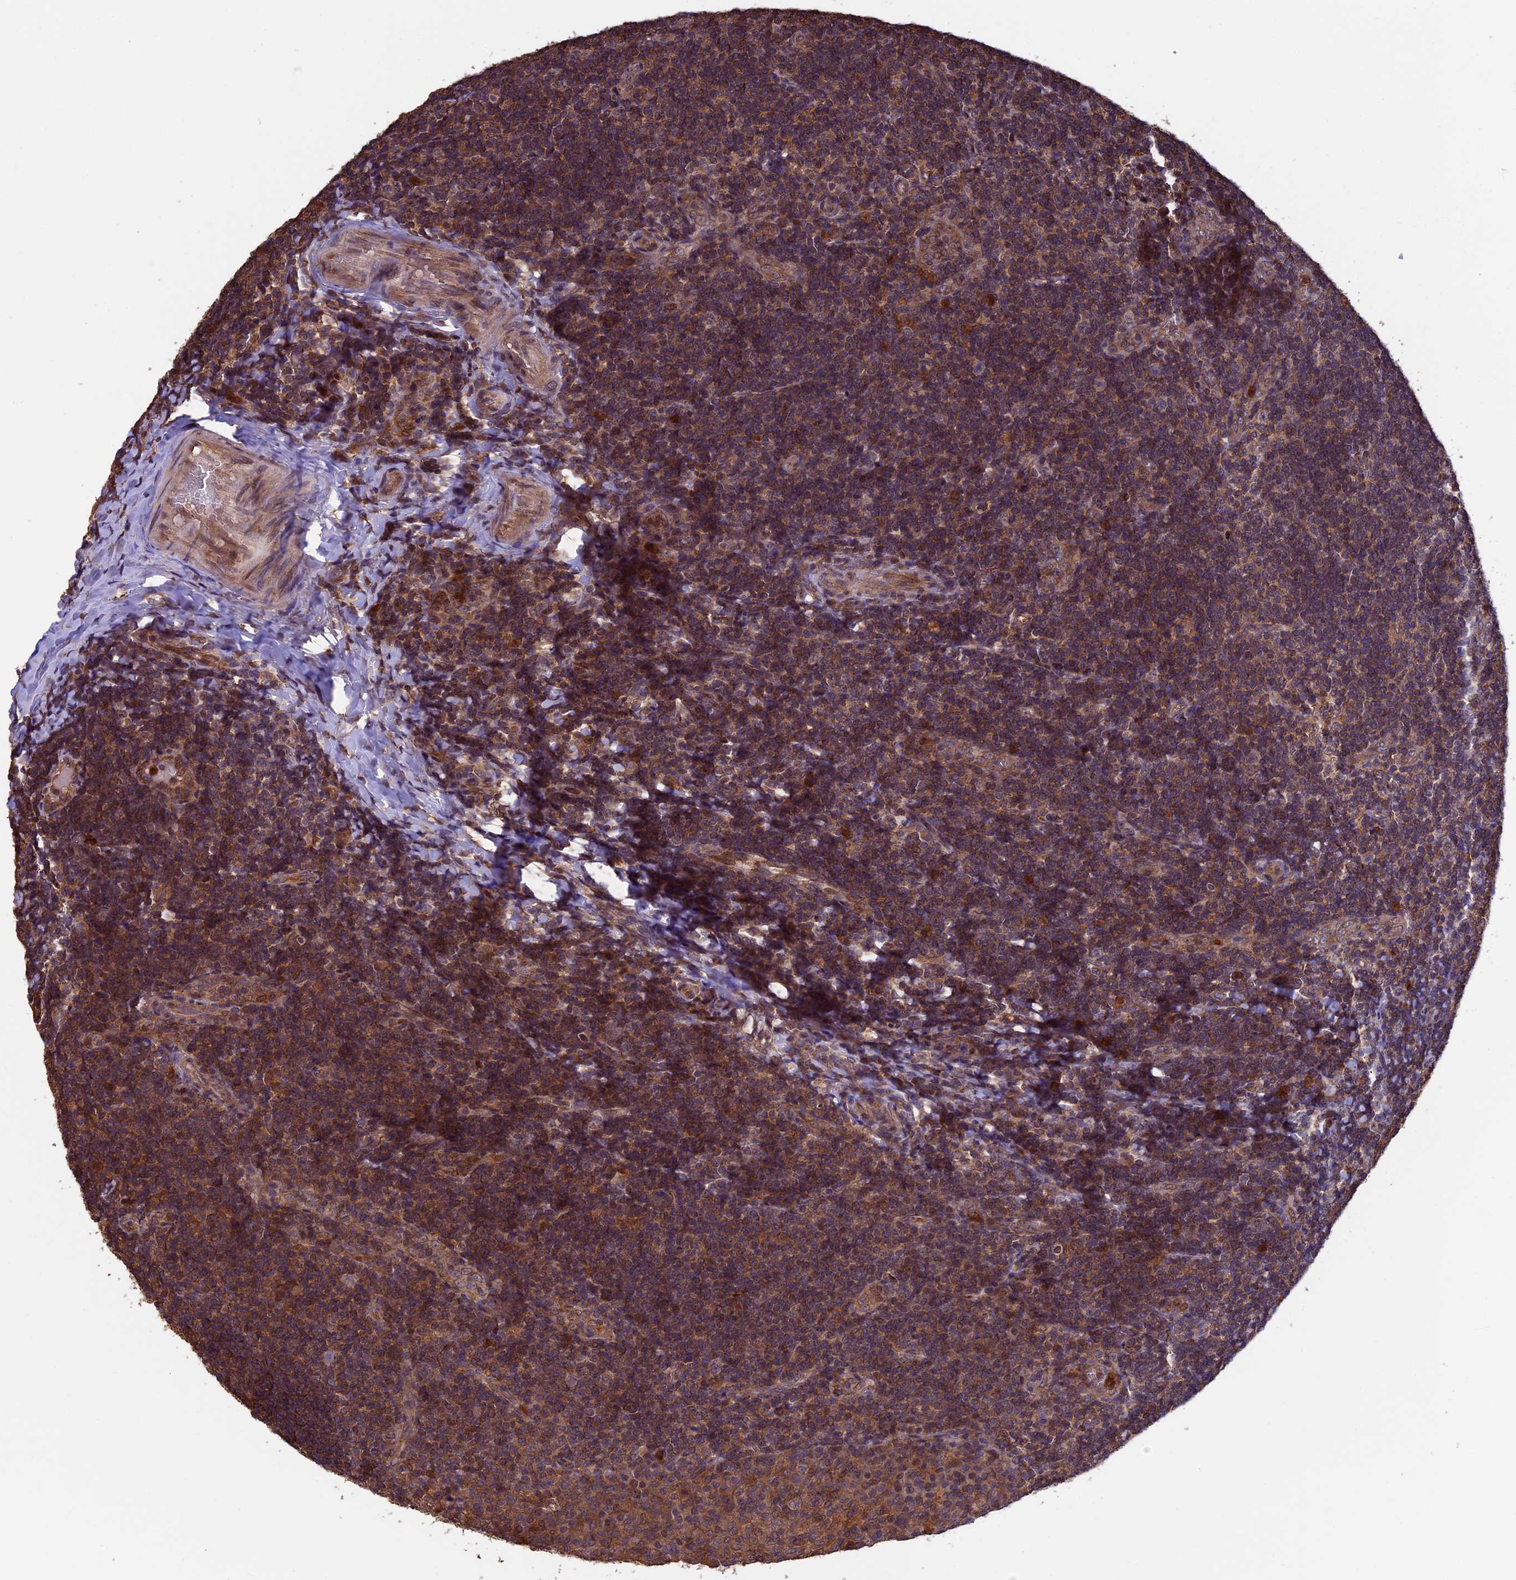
{"staining": {"intensity": "moderate", "quantity": ">75%", "location": "cytoplasmic/membranous"}, "tissue": "tonsil", "cell_type": "Germinal center cells", "image_type": "normal", "snomed": [{"axis": "morphology", "description": "Normal tissue, NOS"}, {"axis": "topography", "description": "Tonsil"}], "caption": "Immunohistochemistry micrograph of unremarkable tonsil stained for a protein (brown), which shows medium levels of moderate cytoplasmic/membranous staining in approximately >75% of germinal center cells.", "gene": "PKD2L2", "patient": {"sex": "male", "age": 17}}